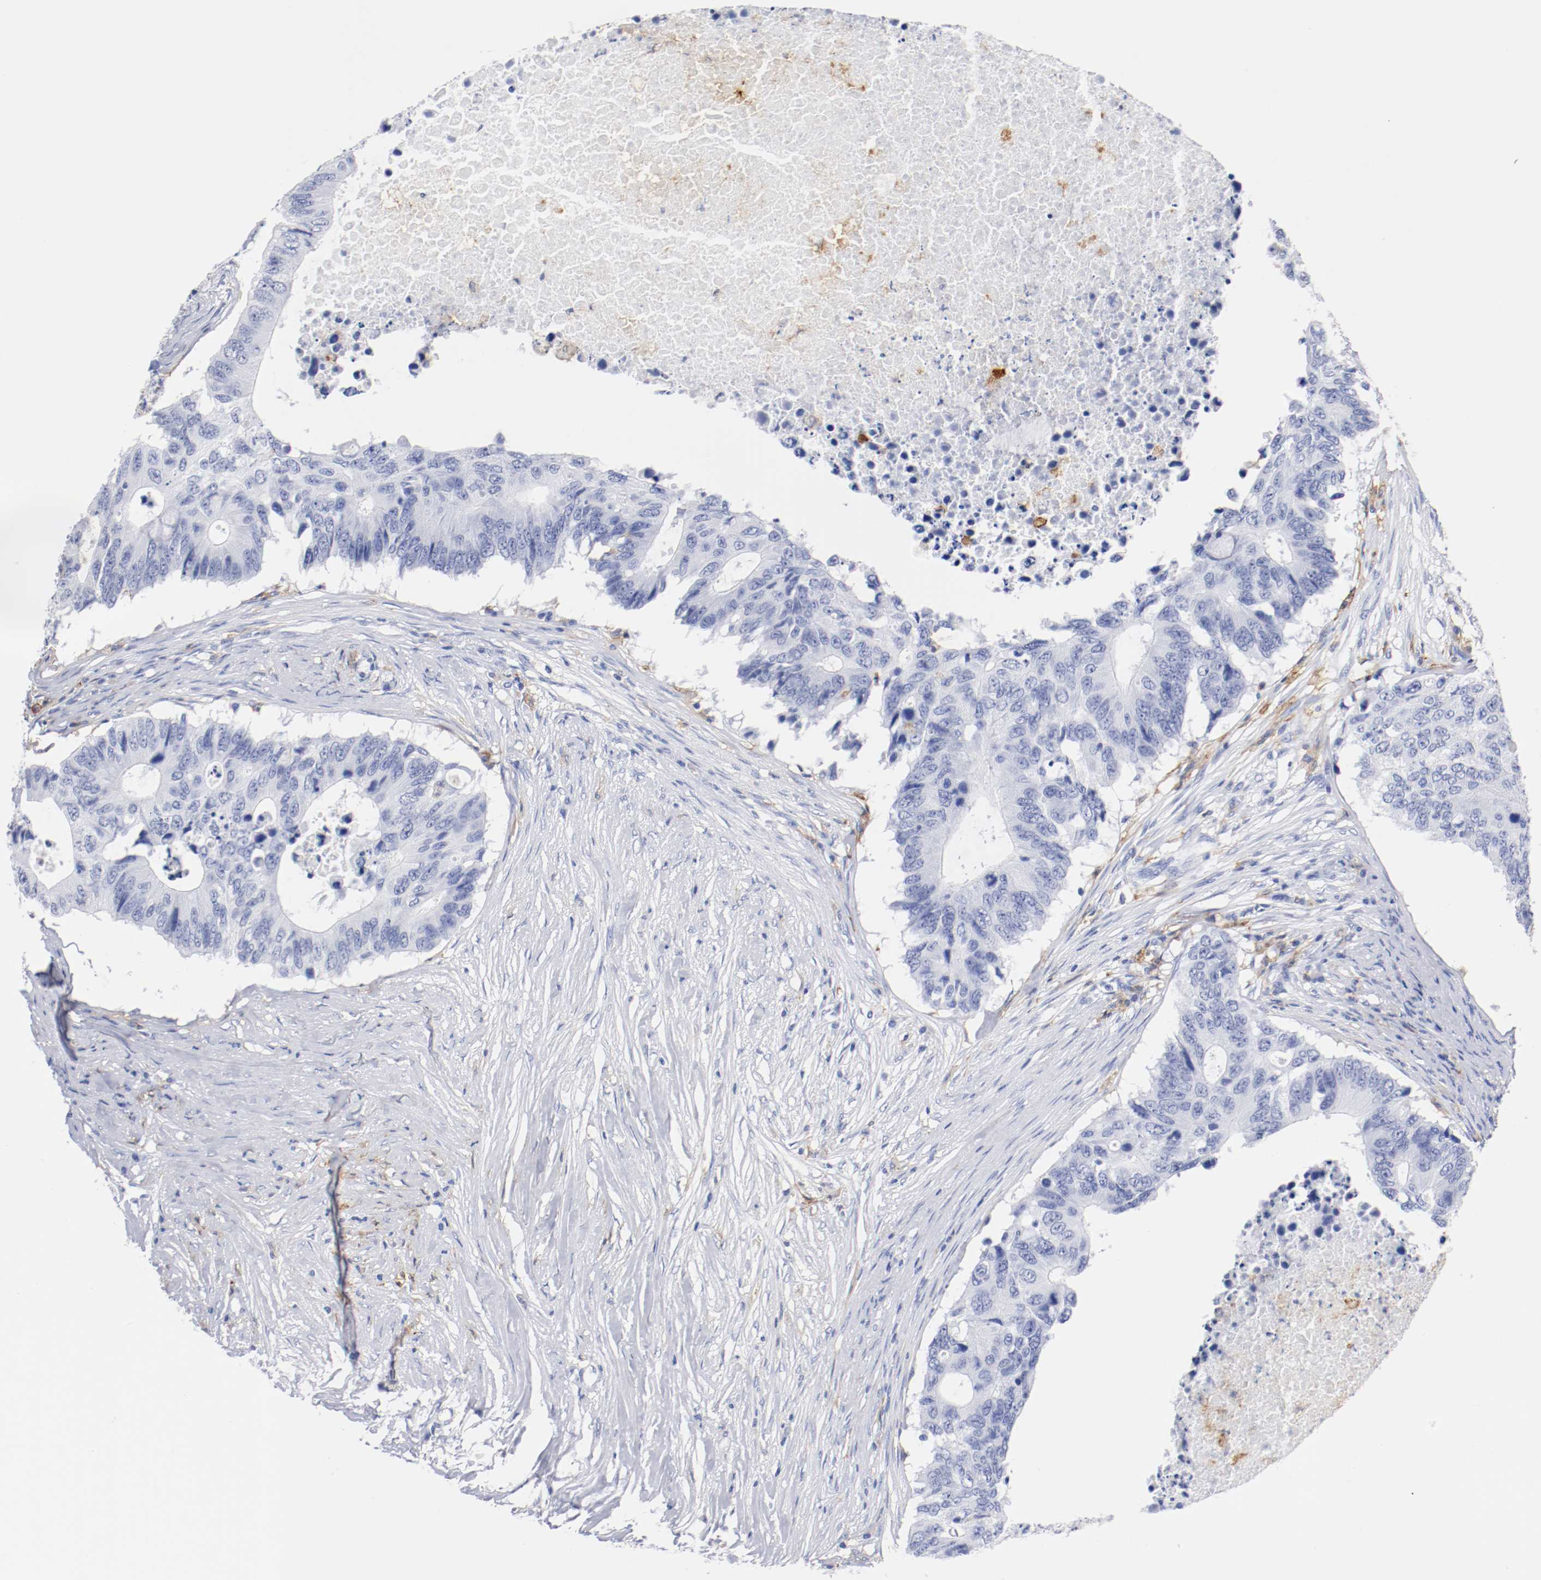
{"staining": {"intensity": "negative", "quantity": "none", "location": "none"}, "tissue": "colorectal cancer", "cell_type": "Tumor cells", "image_type": "cancer", "snomed": [{"axis": "morphology", "description": "Adenocarcinoma, NOS"}, {"axis": "topography", "description": "Colon"}], "caption": "Micrograph shows no significant protein positivity in tumor cells of colorectal cancer (adenocarcinoma).", "gene": "ITGAX", "patient": {"sex": "male", "age": 71}}